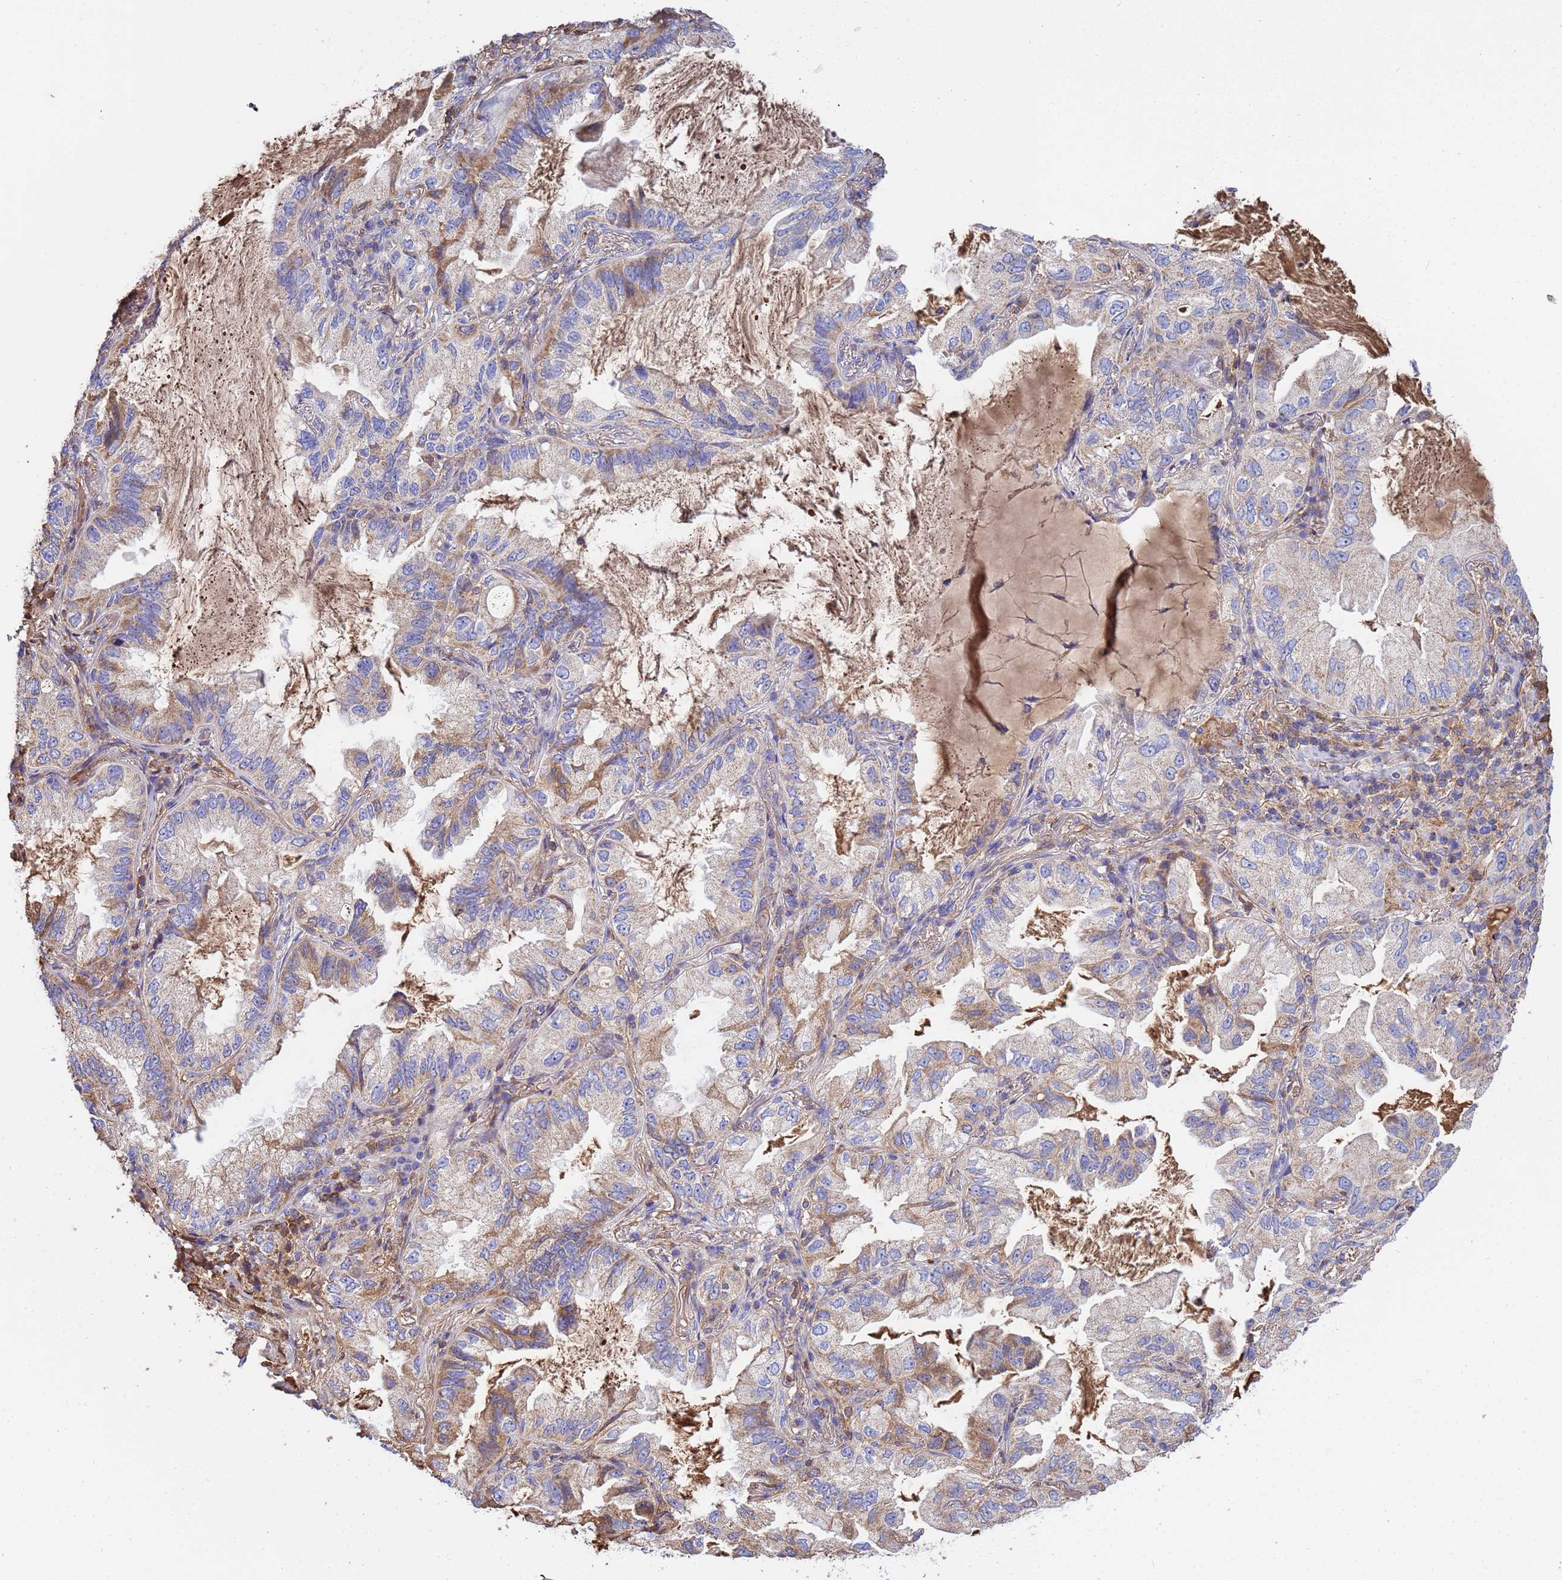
{"staining": {"intensity": "moderate", "quantity": "<25%", "location": "cytoplasmic/membranous"}, "tissue": "lung cancer", "cell_type": "Tumor cells", "image_type": "cancer", "snomed": [{"axis": "morphology", "description": "Adenocarcinoma, NOS"}, {"axis": "topography", "description": "Lung"}], "caption": "Immunohistochemical staining of lung adenocarcinoma shows low levels of moderate cytoplasmic/membranous expression in about <25% of tumor cells.", "gene": "GLUD1", "patient": {"sex": "female", "age": 69}}